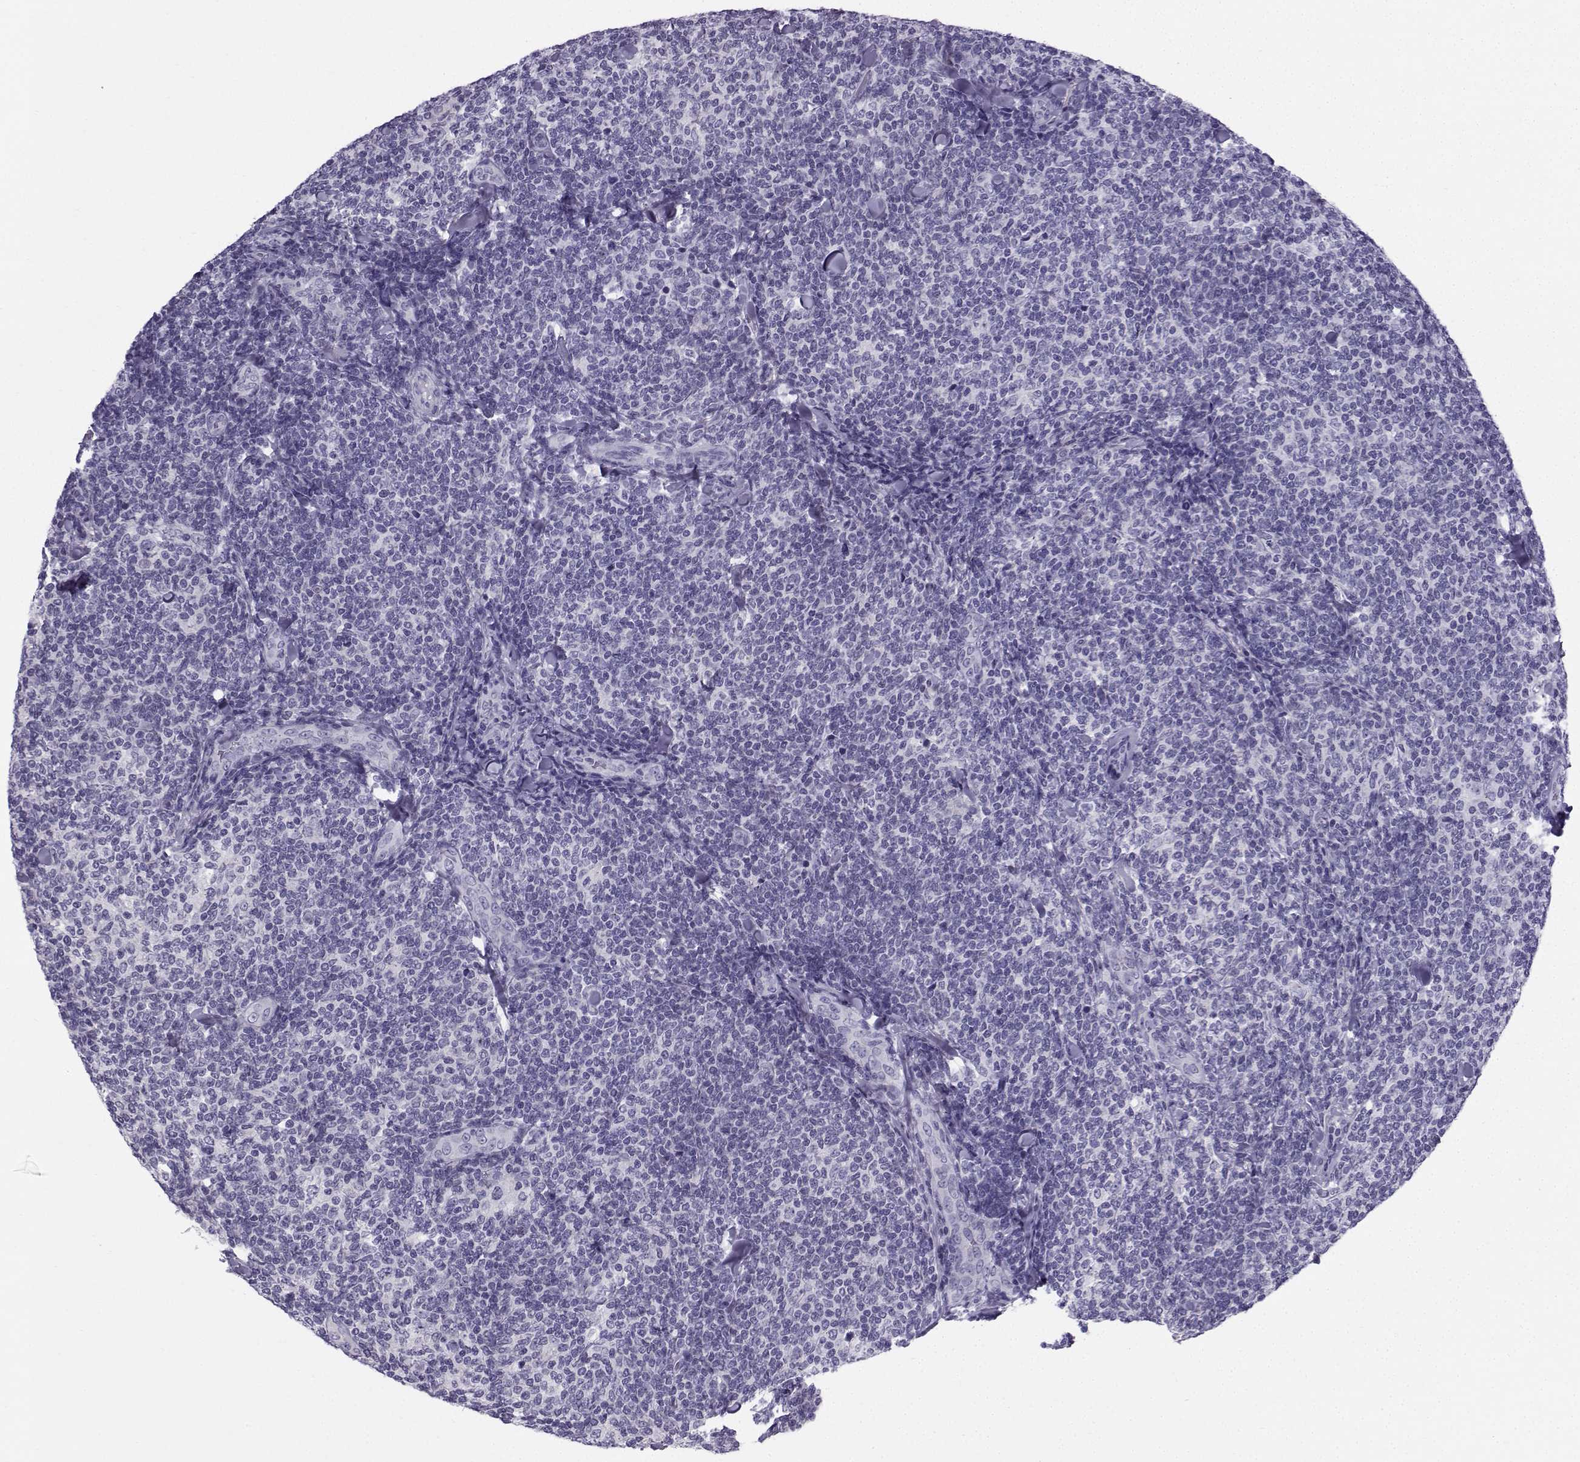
{"staining": {"intensity": "negative", "quantity": "none", "location": "none"}, "tissue": "lymphoma", "cell_type": "Tumor cells", "image_type": "cancer", "snomed": [{"axis": "morphology", "description": "Malignant lymphoma, non-Hodgkin's type, Low grade"}, {"axis": "topography", "description": "Lymph node"}], "caption": "There is no significant expression in tumor cells of lymphoma. (Brightfield microscopy of DAB (3,3'-diaminobenzidine) immunohistochemistry (IHC) at high magnification).", "gene": "ZBTB8B", "patient": {"sex": "female", "age": 56}}